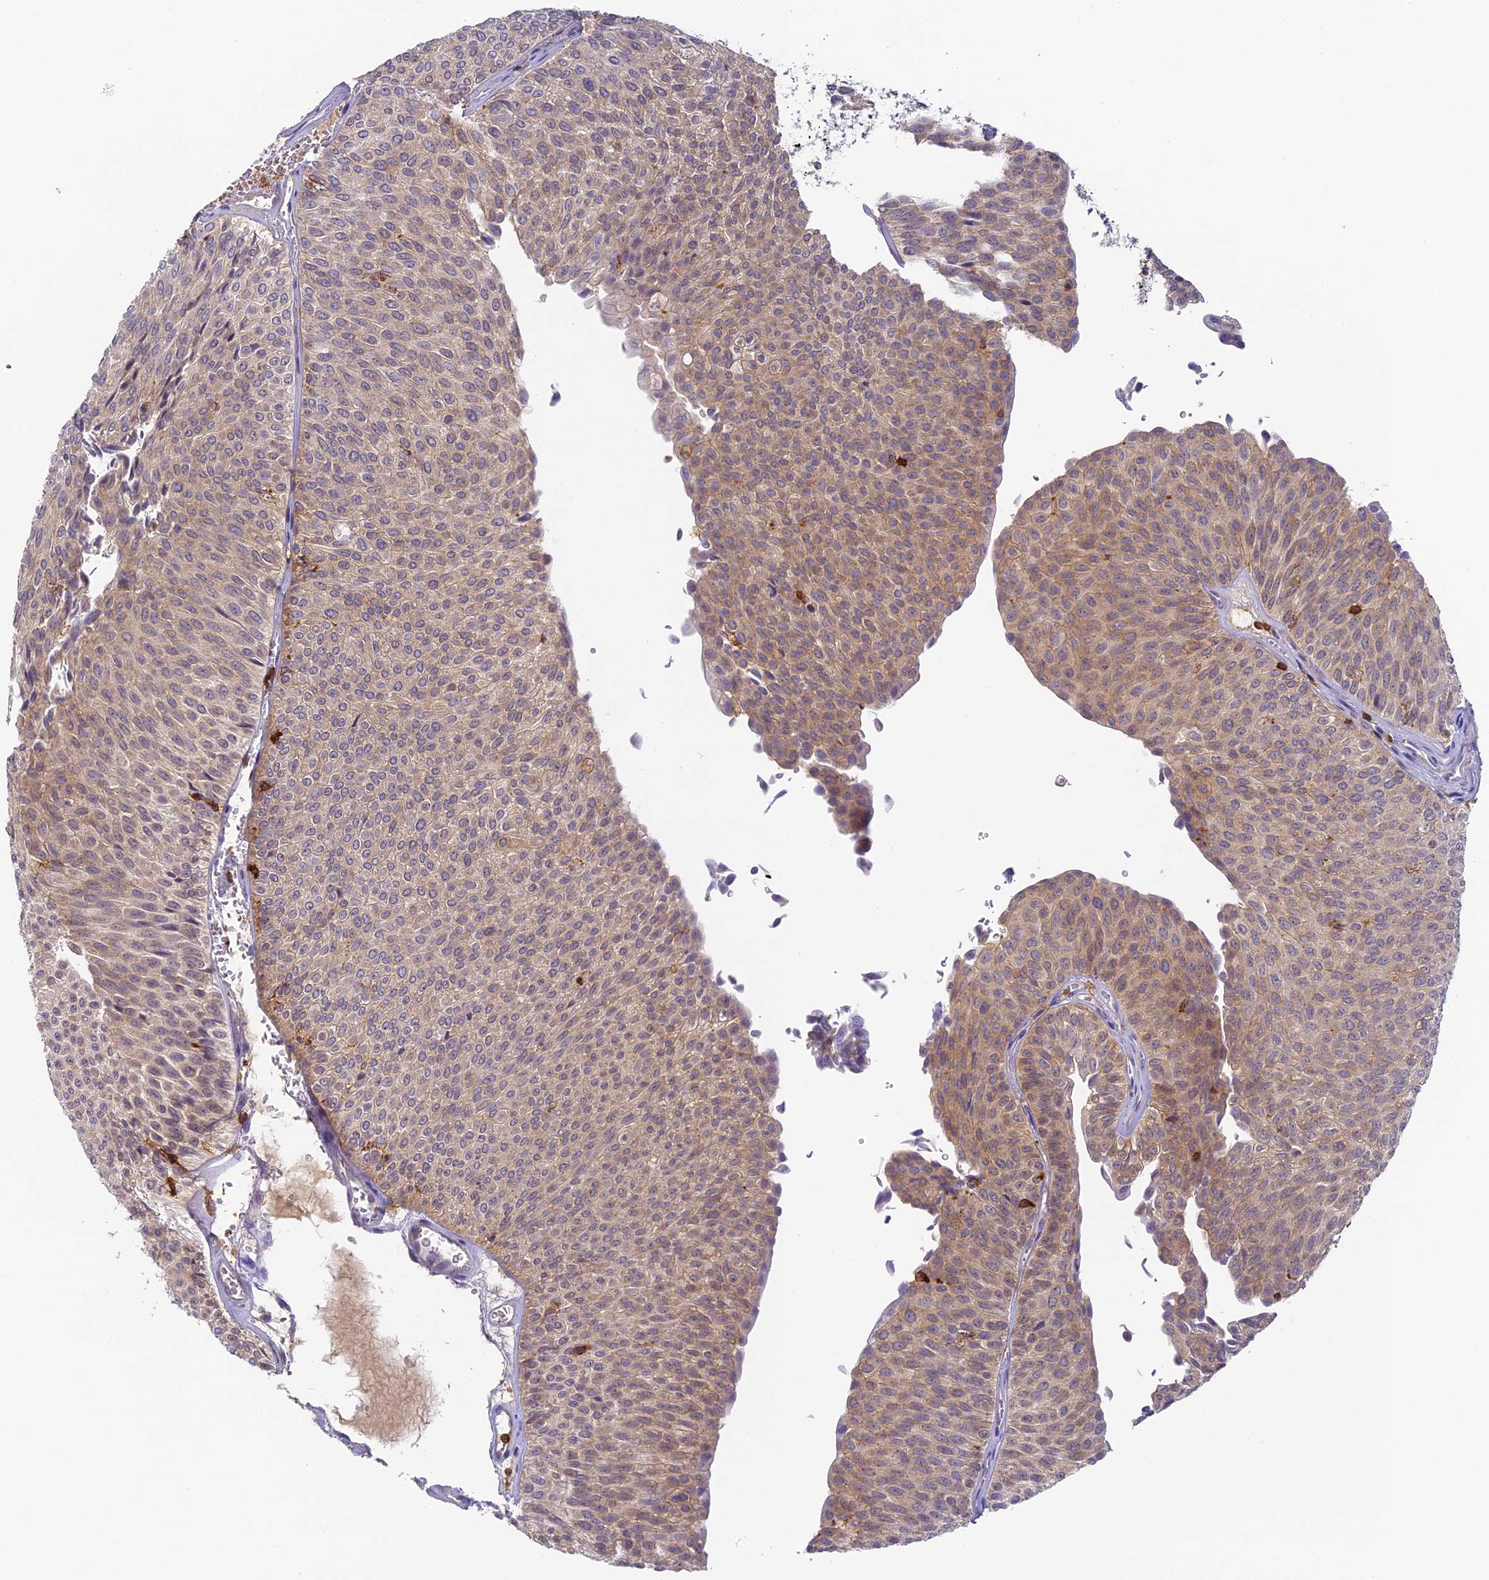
{"staining": {"intensity": "weak", "quantity": ">75%", "location": "cytoplasmic/membranous"}, "tissue": "urothelial cancer", "cell_type": "Tumor cells", "image_type": "cancer", "snomed": [{"axis": "morphology", "description": "Urothelial carcinoma, Low grade"}, {"axis": "topography", "description": "Urinary bladder"}], "caption": "Protein staining of urothelial cancer tissue displays weak cytoplasmic/membranous expression in about >75% of tumor cells.", "gene": "FYB1", "patient": {"sex": "male", "age": 78}}